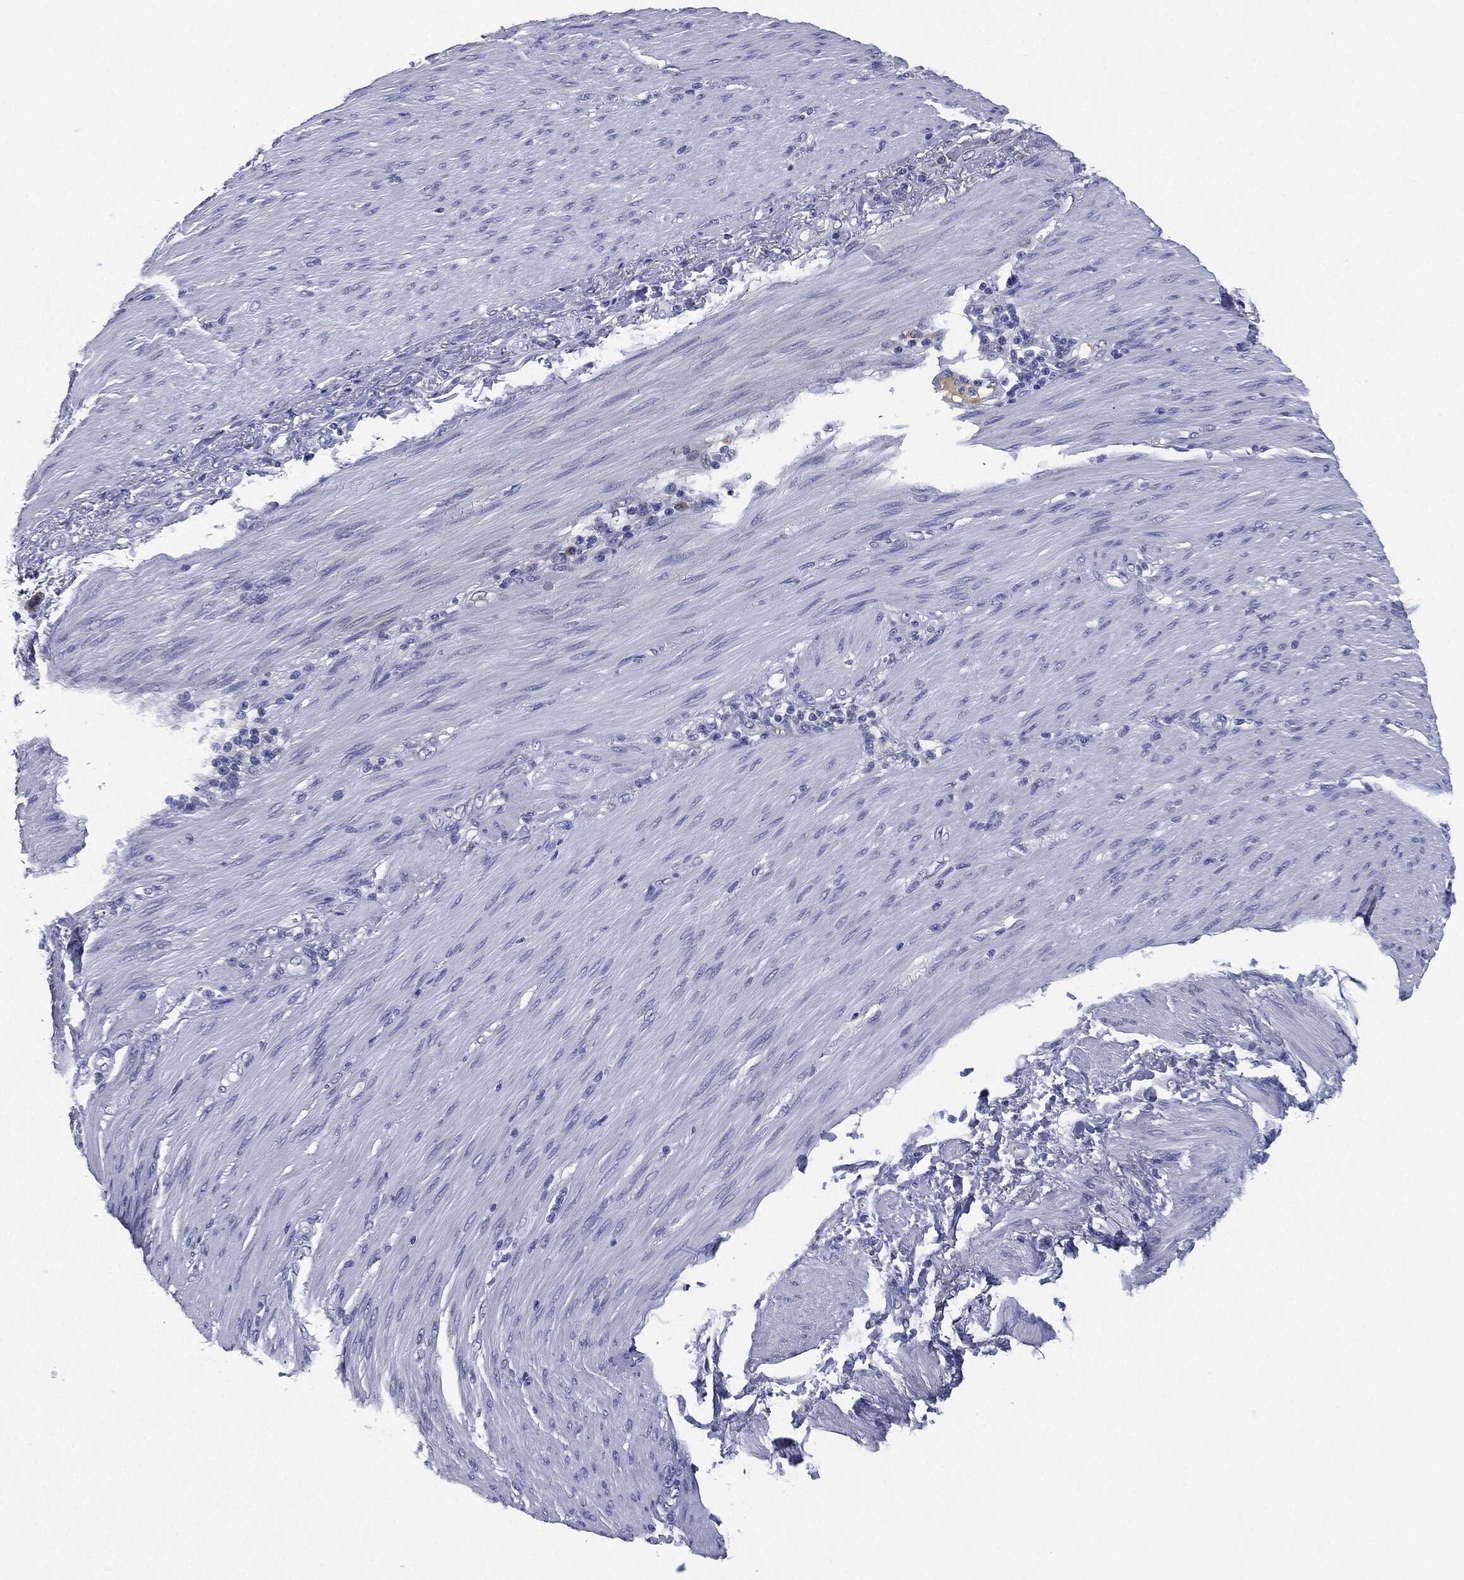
{"staining": {"intensity": "negative", "quantity": "none", "location": "none"}, "tissue": "stomach cancer", "cell_type": "Tumor cells", "image_type": "cancer", "snomed": [{"axis": "morphology", "description": "Normal tissue, NOS"}, {"axis": "morphology", "description": "Adenocarcinoma, NOS"}, {"axis": "topography", "description": "Stomach"}], "caption": "A high-resolution histopathology image shows IHC staining of adenocarcinoma (stomach), which reveals no significant positivity in tumor cells.", "gene": "SIGLEC7", "patient": {"sex": "female", "age": 79}}